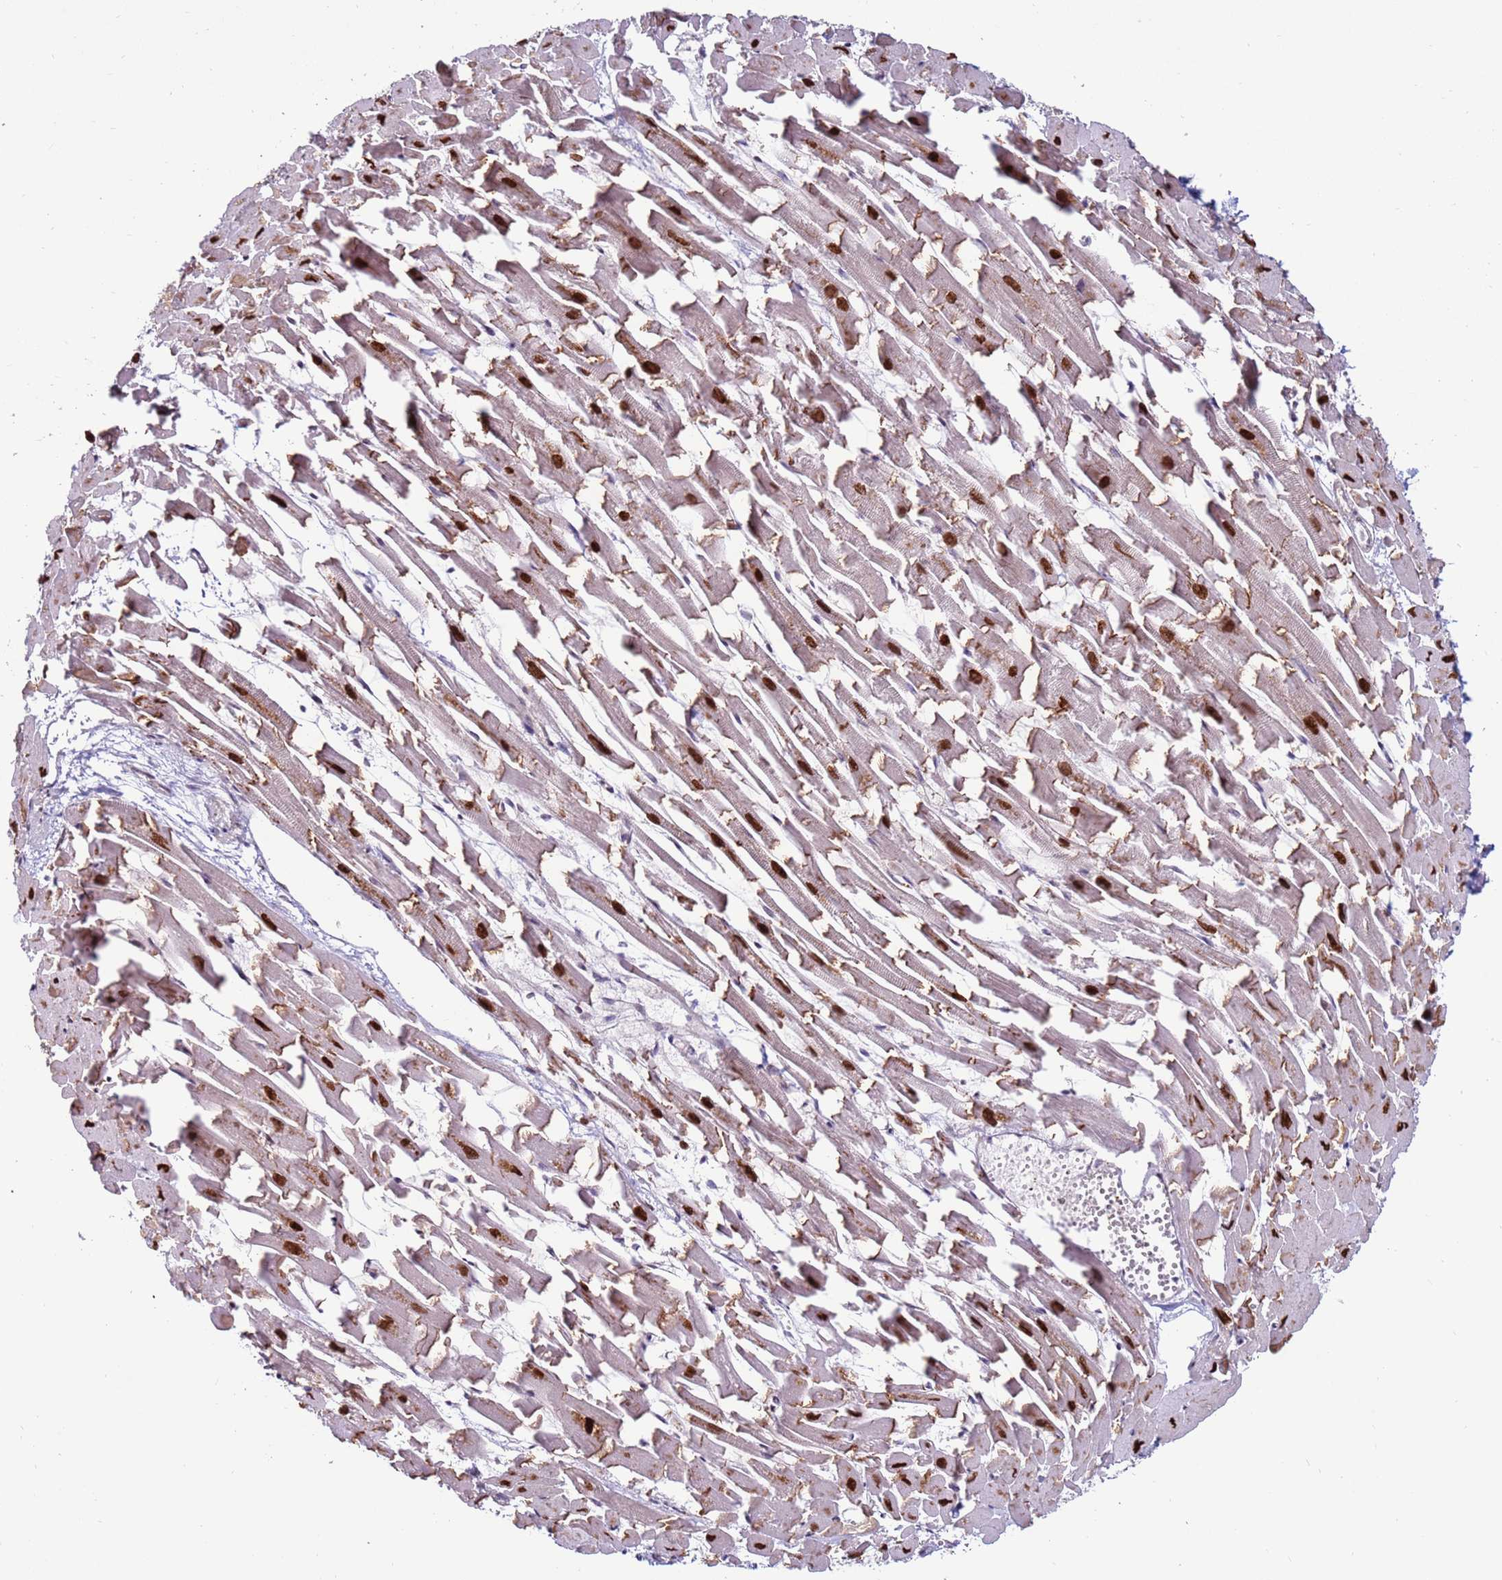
{"staining": {"intensity": "strong", "quantity": ">75%", "location": "cytoplasmic/membranous,nuclear"}, "tissue": "heart muscle", "cell_type": "Cardiomyocytes", "image_type": "normal", "snomed": [{"axis": "morphology", "description": "Normal tissue, NOS"}, {"axis": "topography", "description": "Heart"}], "caption": "Protein staining of unremarkable heart muscle displays strong cytoplasmic/membranous,nuclear expression in approximately >75% of cardiomyocytes. The staining is performed using DAB (3,3'-diaminobenzidine) brown chromogen to label protein expression. The nuclei are counter-stained blue using hematoxylin.", "gene": "KPNA4", "patient": {"sex": "female", "age": 64}}